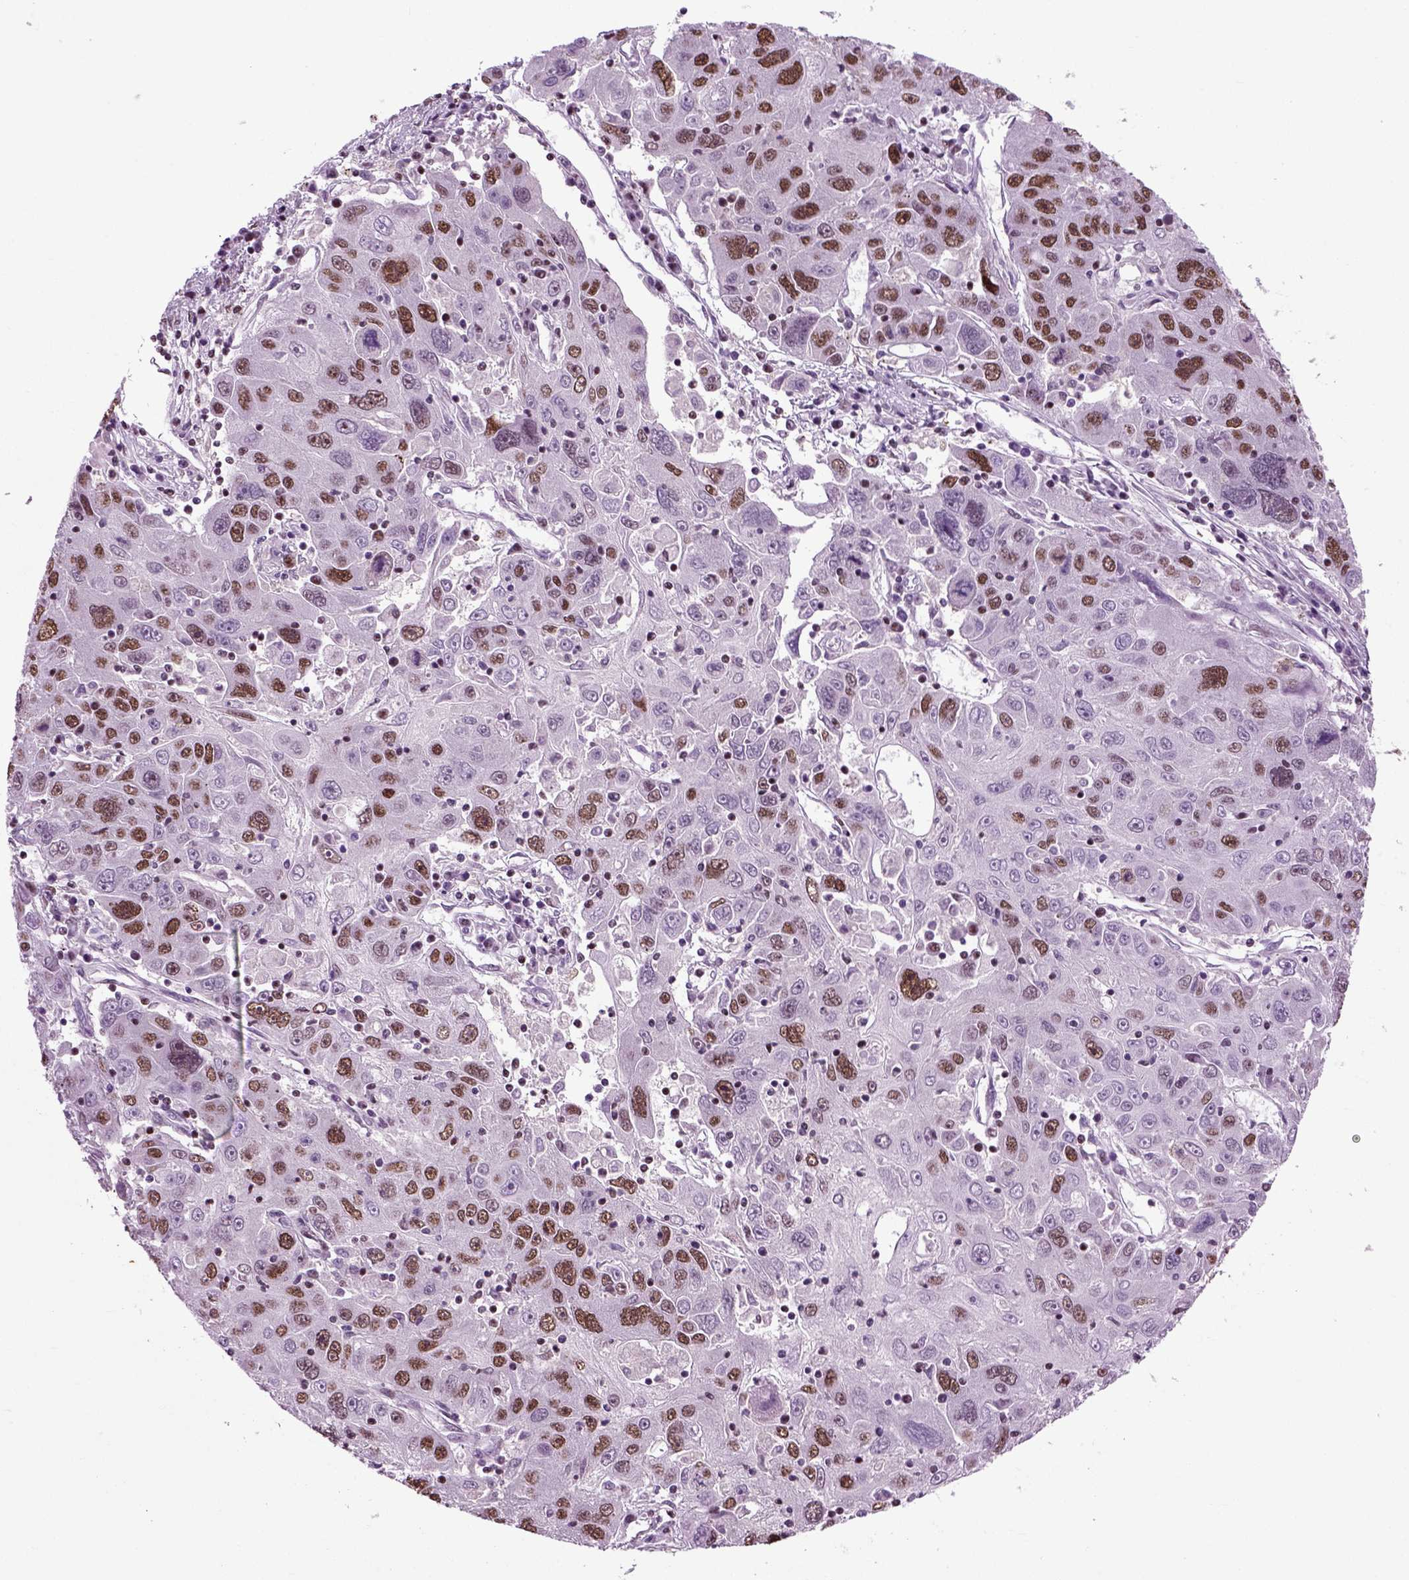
{"staining": {"intensity": "moderate", "quantity": "25%-75%", "location": "nuclear"}, "tissue": "stomach cancer", "cell_type": "Tumor cells", "image_type": "cancer", "snomed": [{"axis": "morphology", "description": "Adenocarcinoma, NOS"}, {"axis": "topography", "description": "Stomach"}], "caption": "Moderate nuclear positivity is present in about 25%-75% of tumor cells in stomach cancer. (IHC, brightfield microscopy, high magnification).", "gene": "RCOR3", "patient": {"sex": "male", "age": 56}}